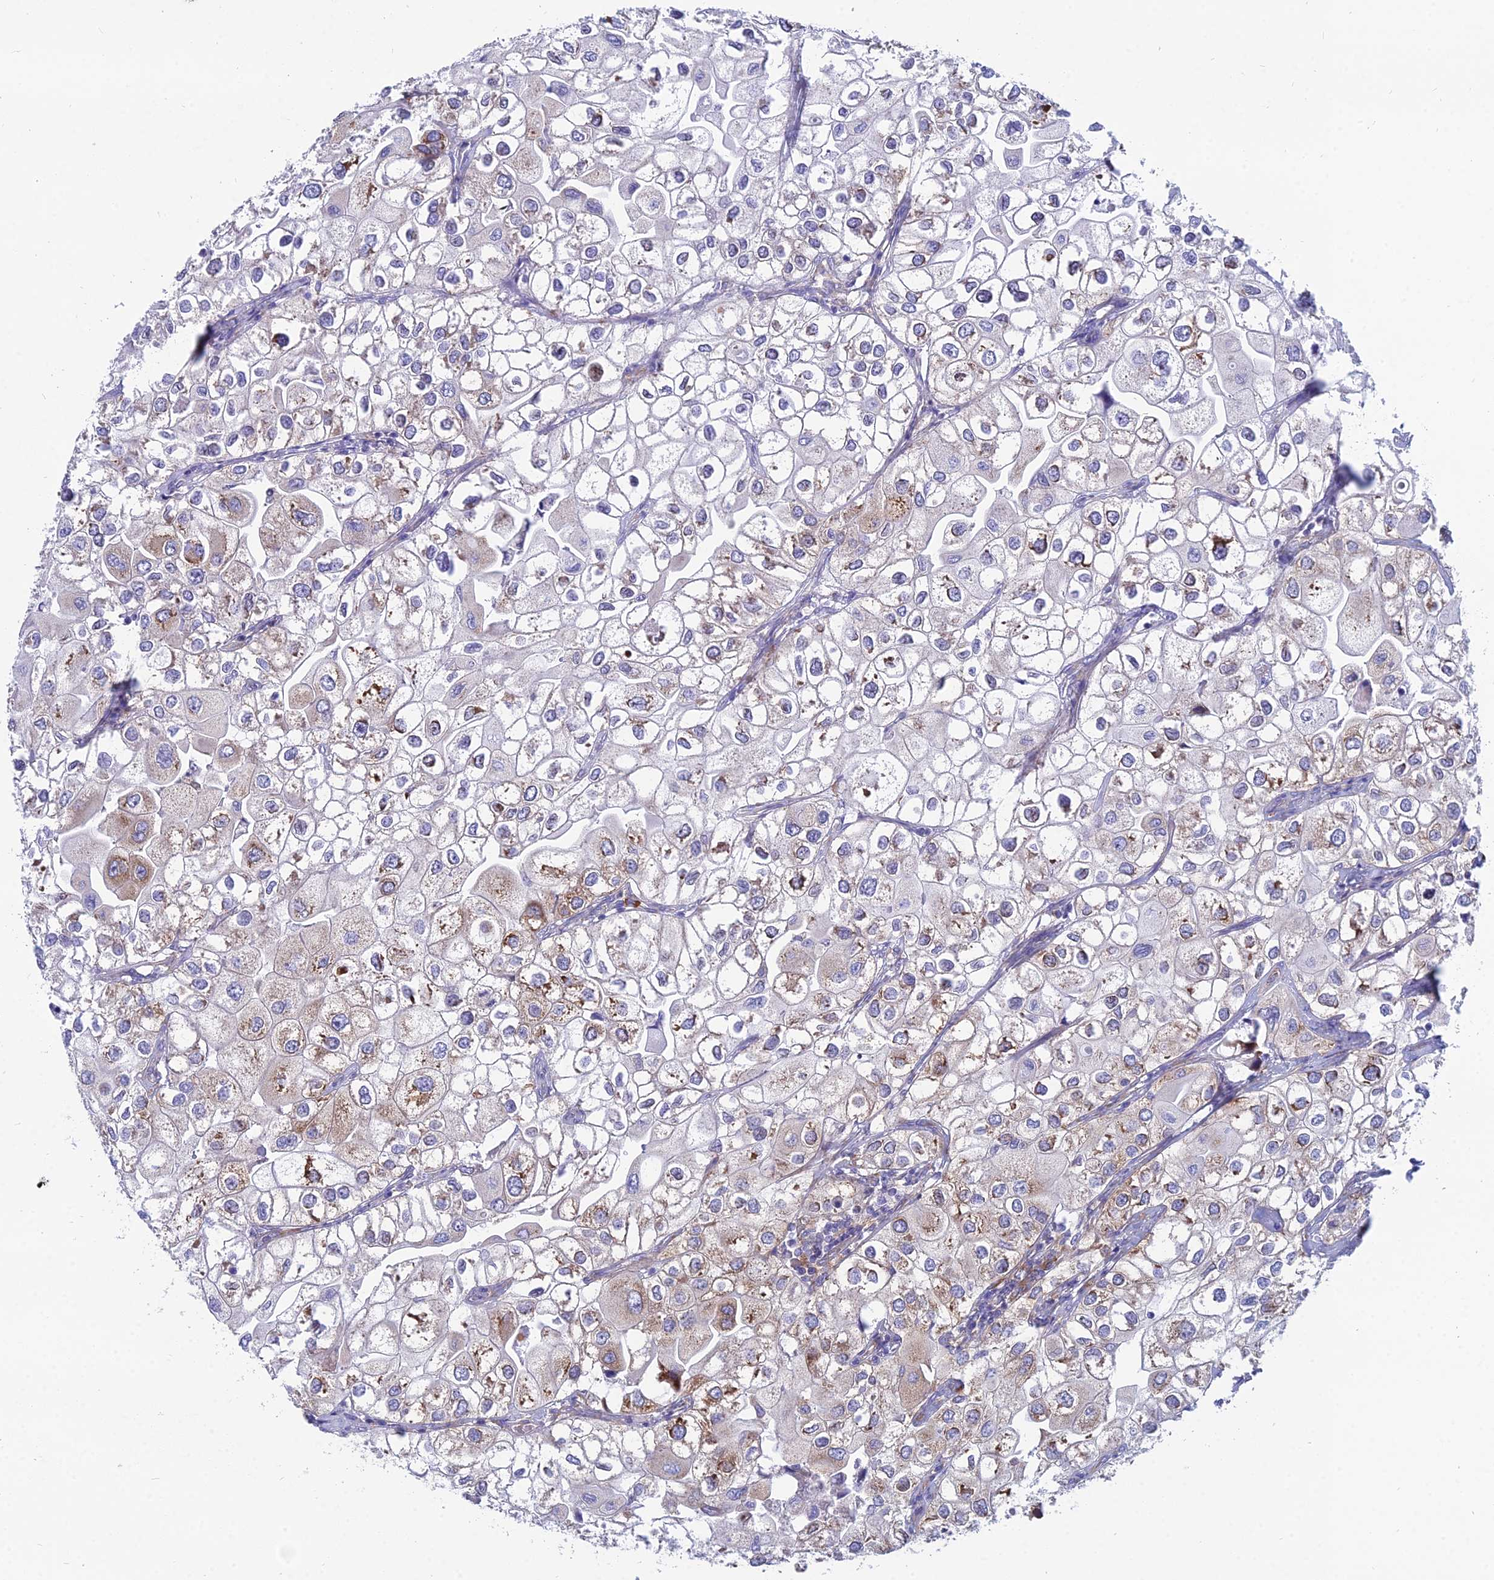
{"staining": {"intensity": "moderate", "quantity": "<25%", "location": "cytoplasmic/membranous"}, "tissue": "urothelial cancer", "cell_type": "Tumor cells", "image_type": "cancer", "snomed": [{"axis": "morphology", "description": "Urothelial carcinoma, High grade"}, {"axis": "topography", "description": "Urinary bladder"}], "caption": "Immunohistochemical staining of high-grade urothelial carcinoma exhibits moderate cytoplasmic/membranous protein expression in about <25% of tumor cells.", "gene": "TXLNA", "patient": {"sex": "male", "age": 64}}